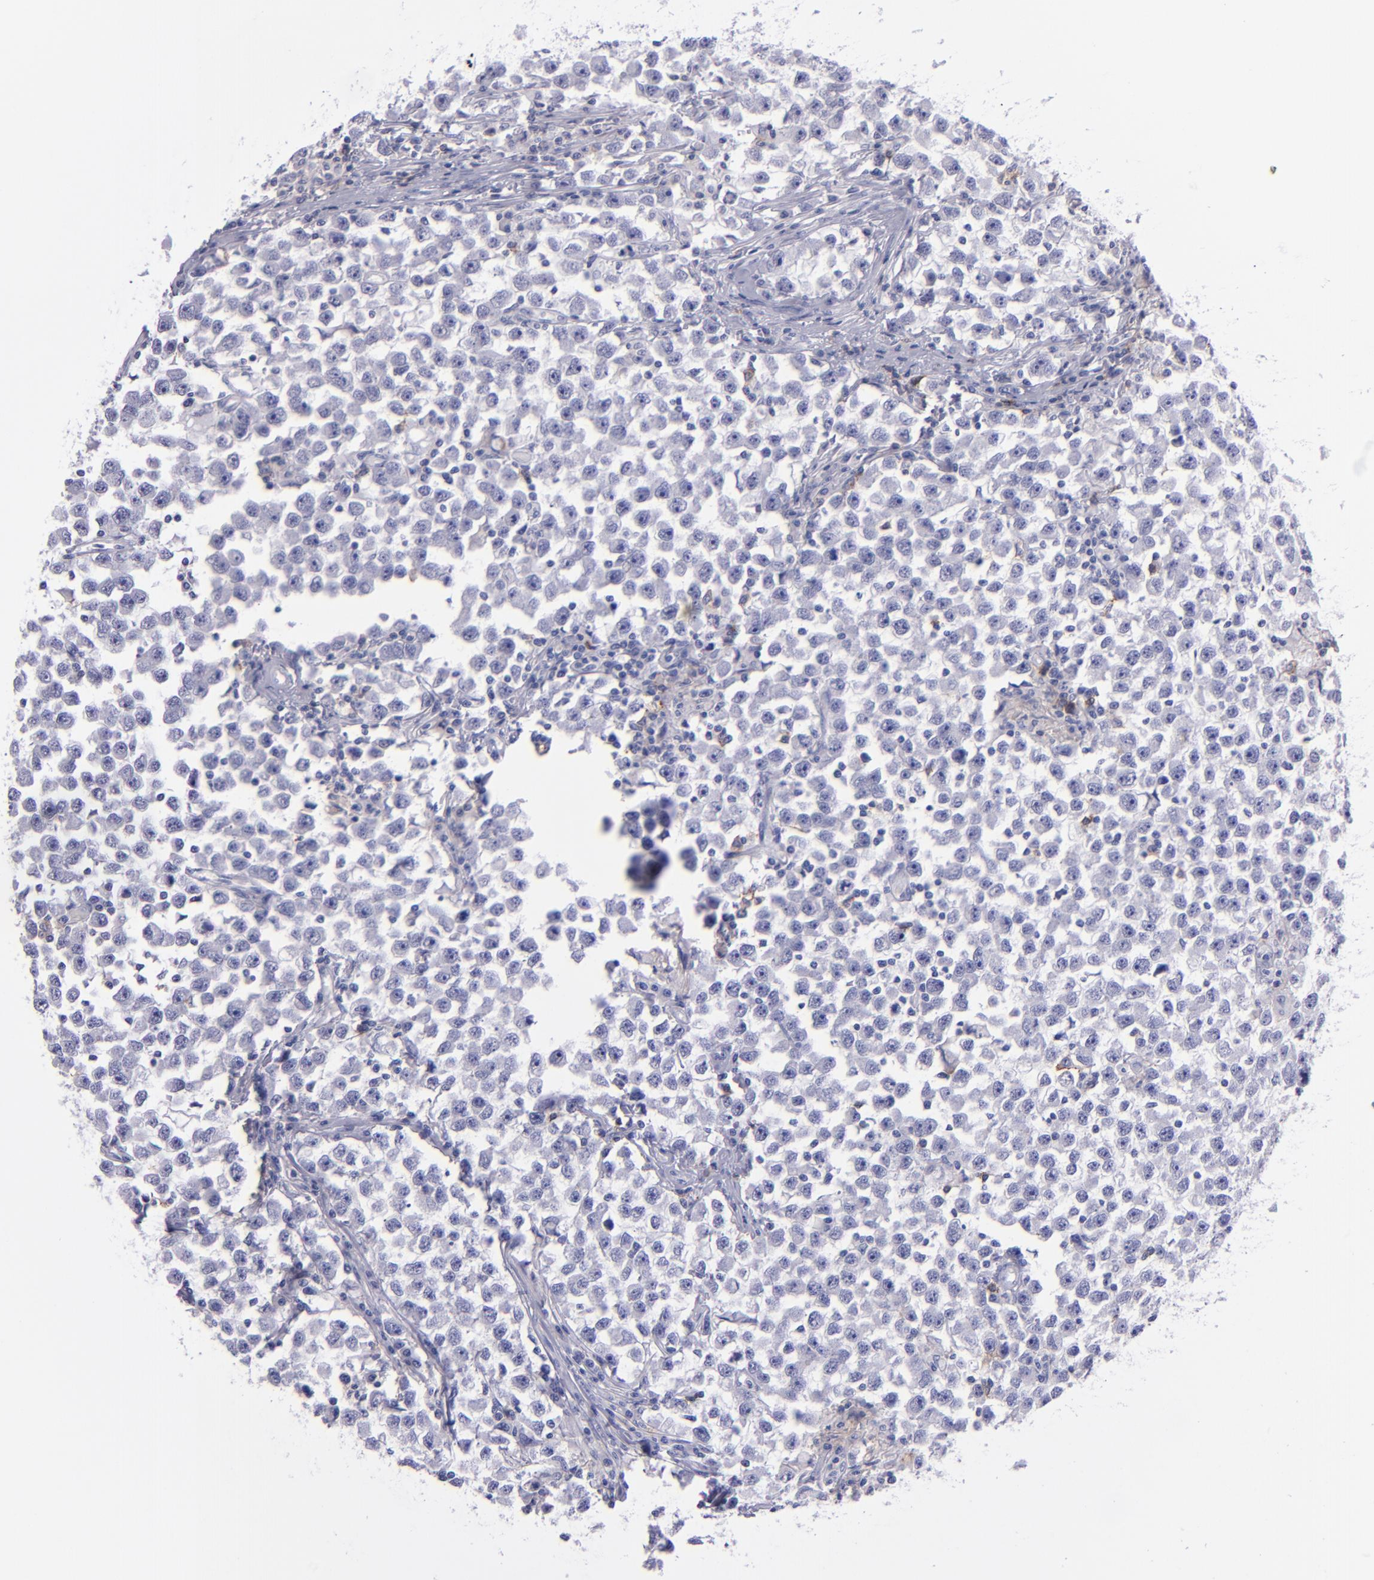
{"staining": {"intensity": "negative", "quantity": "none", "location": "none"}, "tissue": "testis cancer", "cell_type": "Tumor cells", "image_type": "cancer", "snomed": [{"axis": "morphology", "description": "Seminoma, NOS"}, {"axis": "topography", "description": "Testis"}], "caption": "This is an immunohistochemistry photomicrograph of testis cancer (seminoma). There is no staining in tumor cells.", "gene": "CD37", "patient": {"sex": "male", "age": 33}}